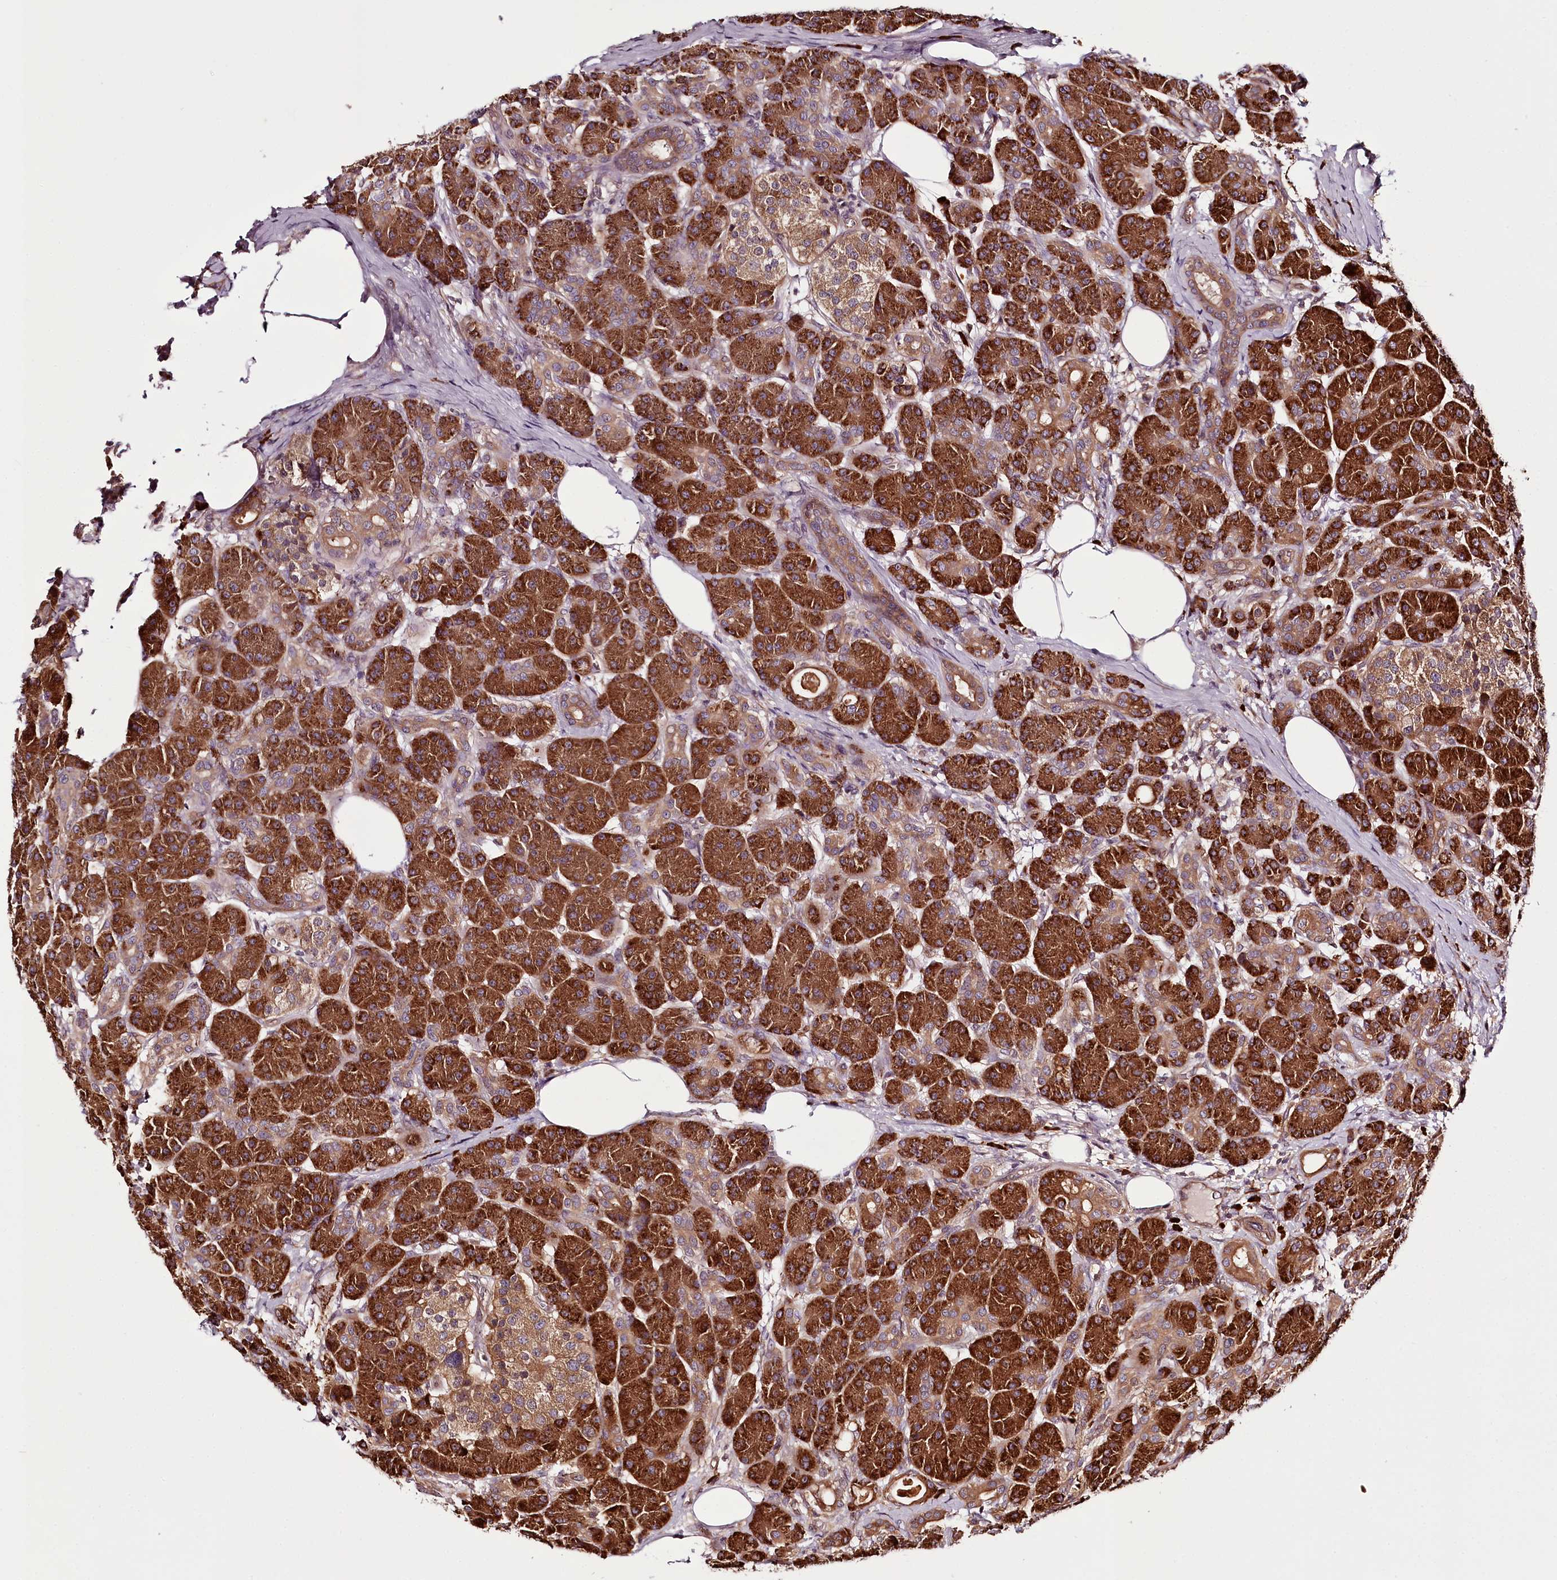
{"staining": {"intensity": "strong", "quantity": ">75%", "location": "cytoplasmic/membranous"}, "tissue": "pancreas", "cell_type": "Exocrine glandular cells", "image_type": "normal", "snomed": [{"axis": "morphology", "description": "Normal tissue, NOS"}, {"axis": "topography", "description": "Pancreas"}], "caption": "Approximately >75% of exocrine glandular cells in normal human pancreas display strong cytoplasmic/membranous protein staining as visualized by brown immunohistochemical staining.", "gene": "TARS1", "patient": {"sex": "male", "age": 63}}